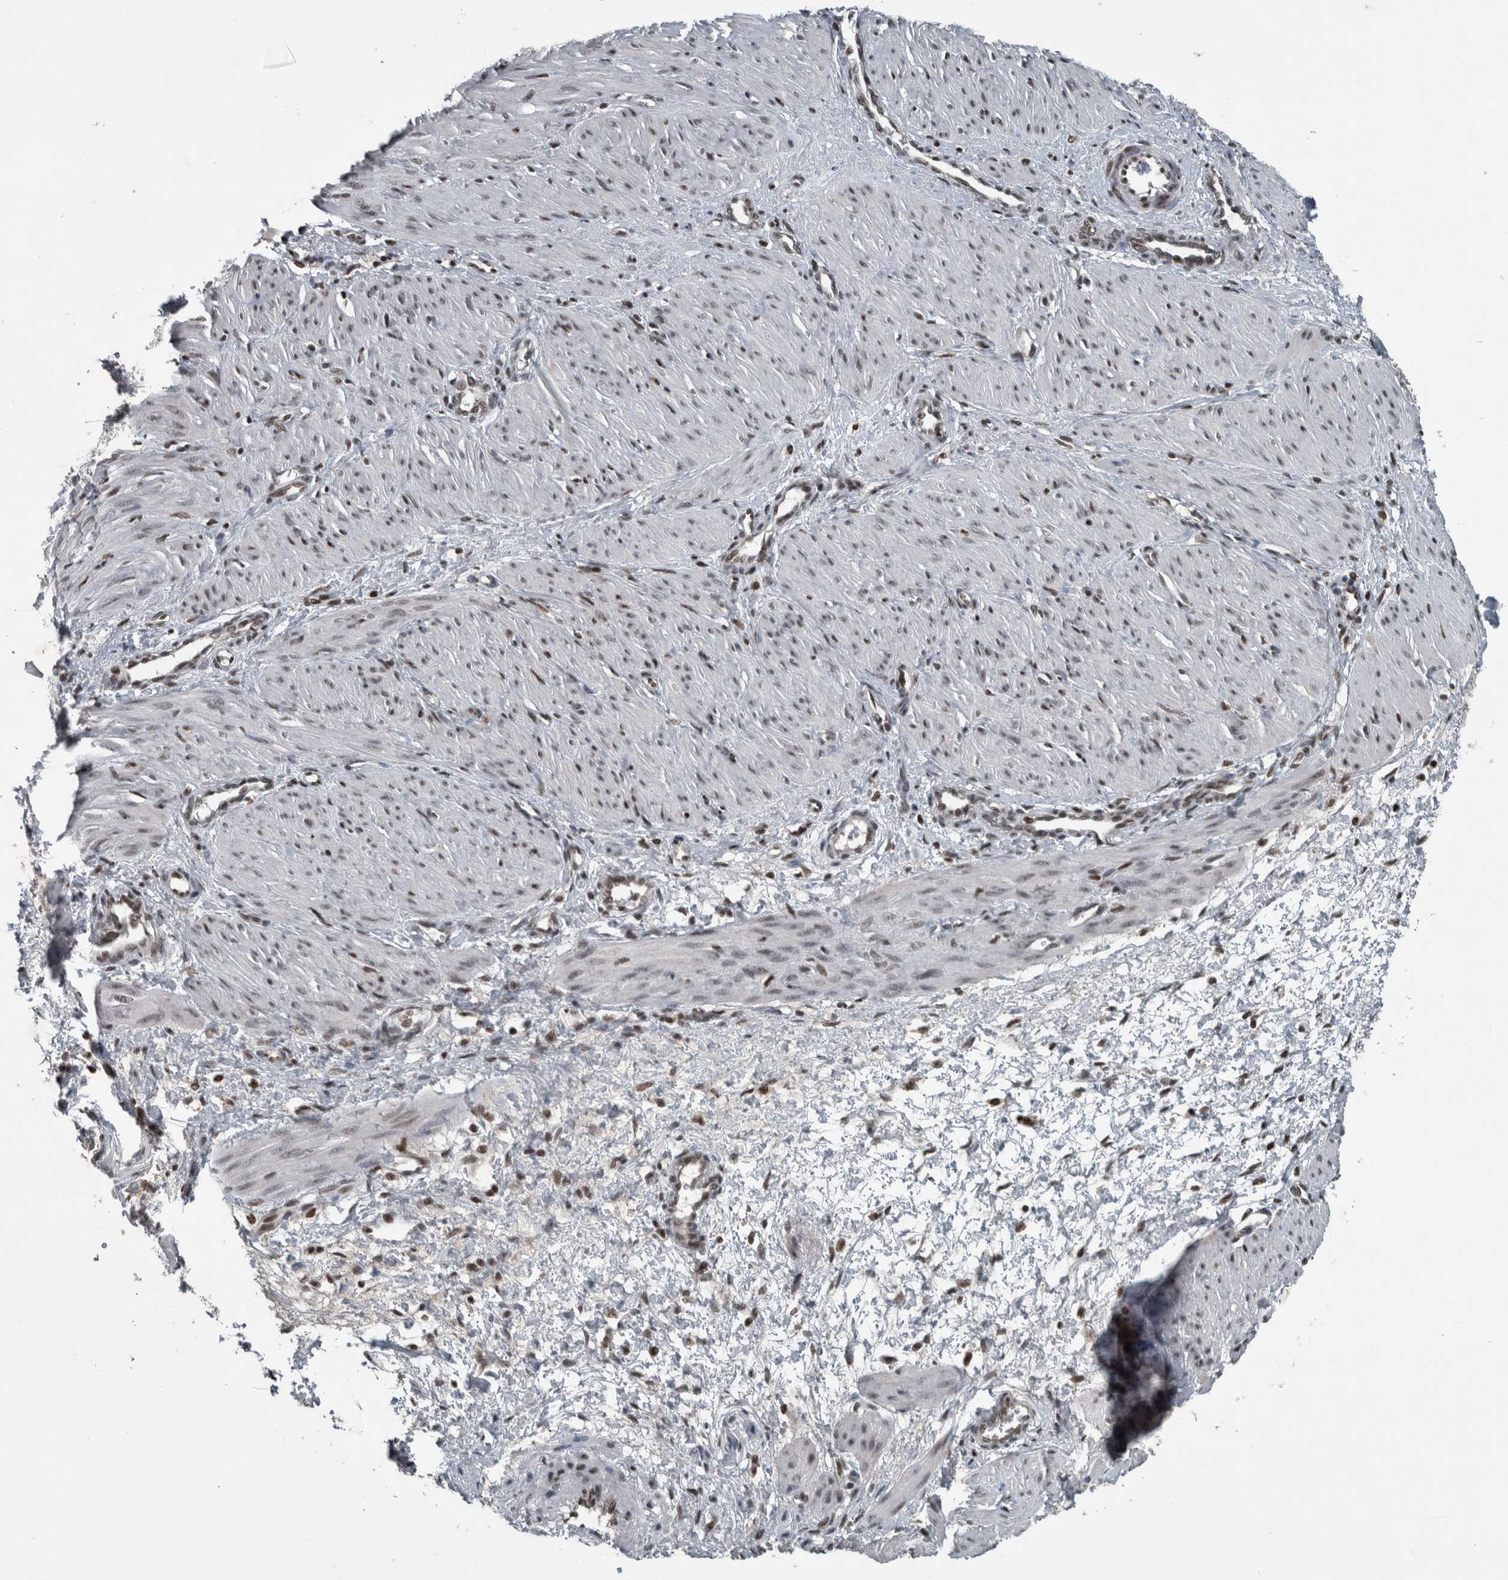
{"staining": {"intensity": "moderate", "quantity": "25%-75%", "location": "nuclear"}, "tissue": "smooth muscle", "cell_type": "Smooth muscle cells", "image_type": "normal", "snomed": [{"axis": "morphology", "description": "Normal tissue, NOS"}, {"axis": "topography", "description": "Endometrium"}], "caption": "The micrograph reveals immunohistochemical staining of normal smooth muscle. There is moderate nuclear expression is identified in about 25%-75% of smooth muscle cells.", "gene": "UNC50", "patient": {"sex": "female", "age": 33}}